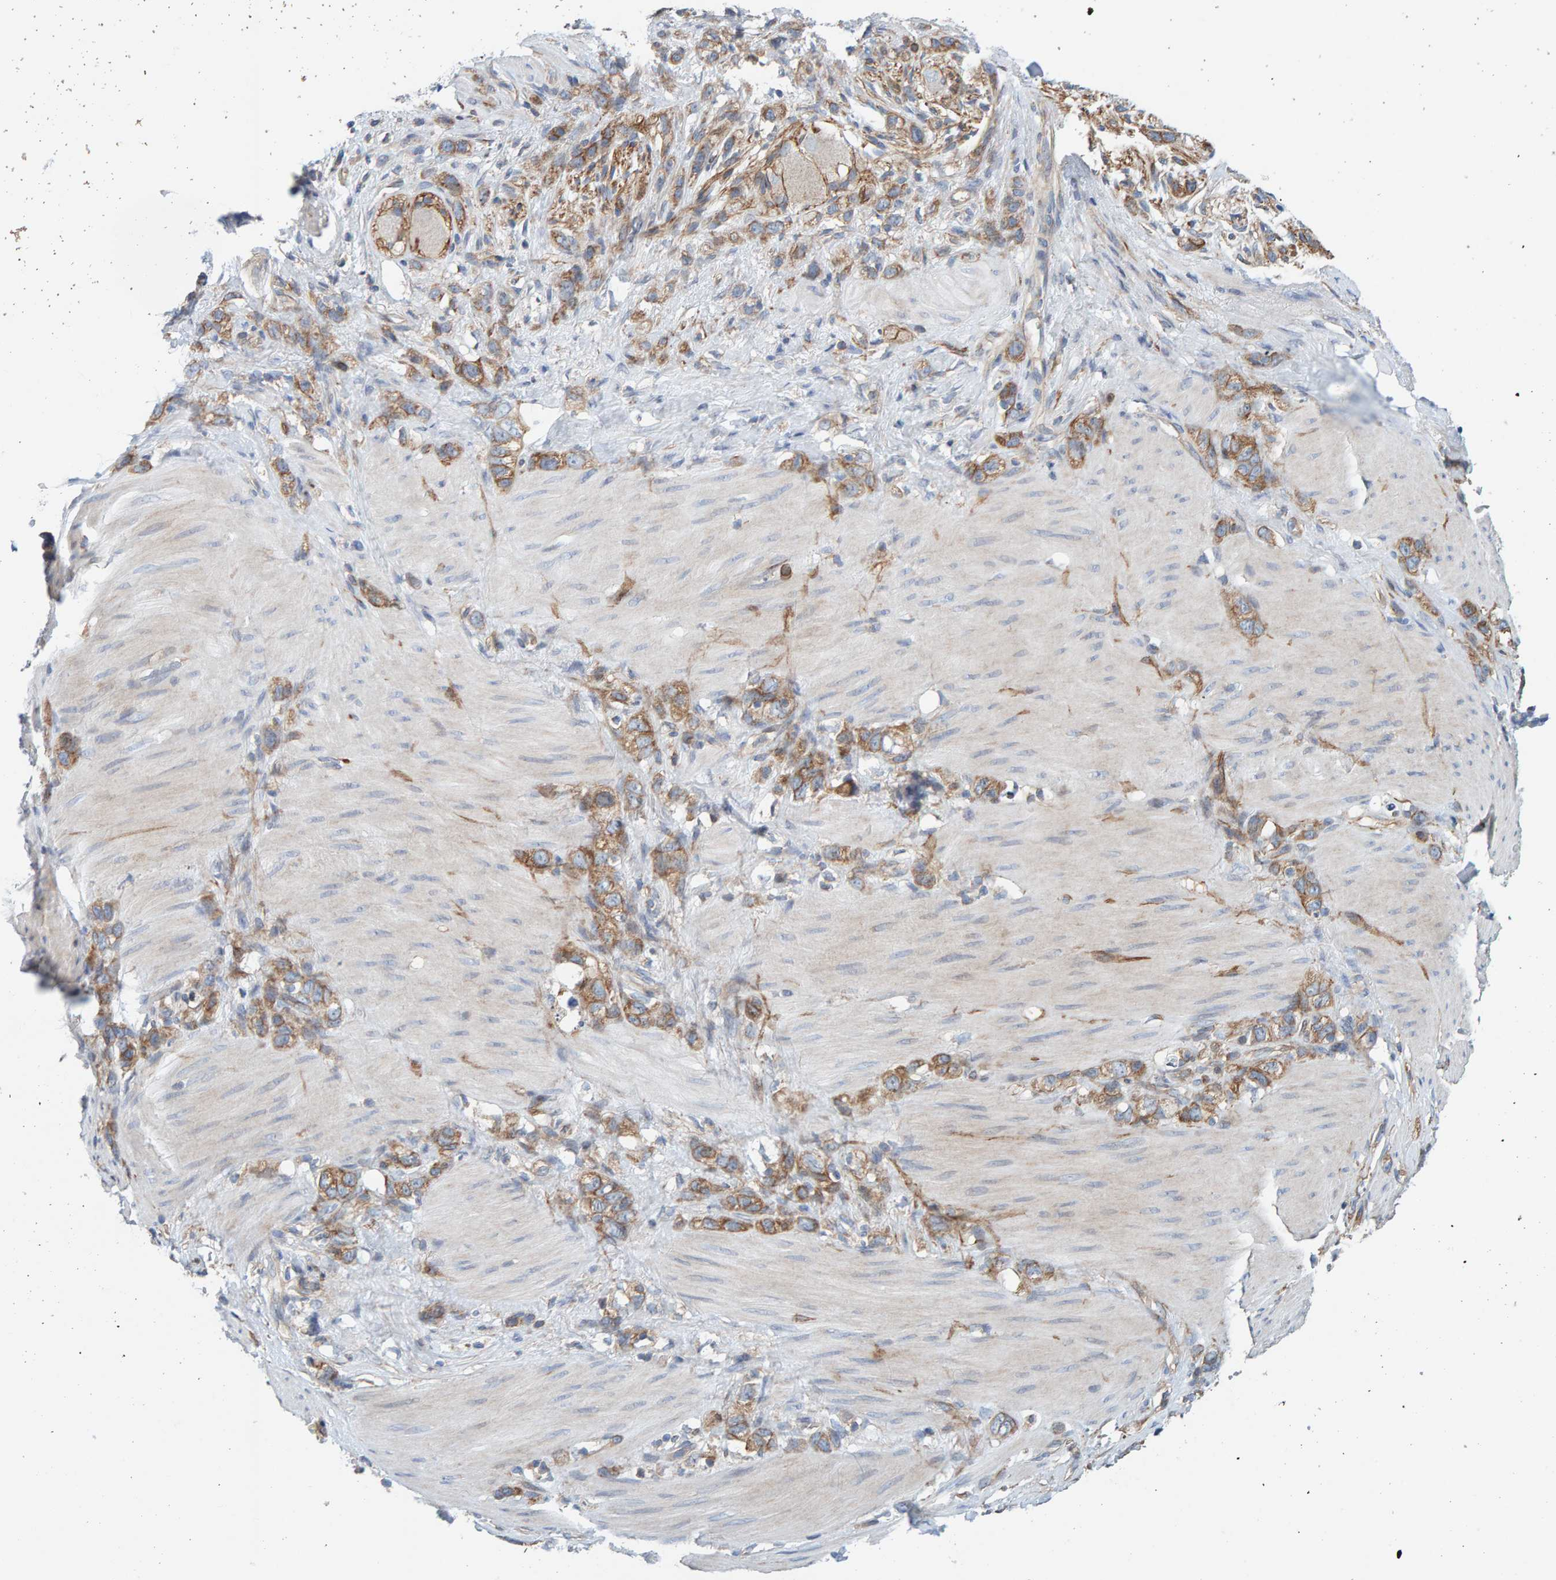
{"staining": {"intensity": "moderate", "quantity": ">75%", "location": "cytoplasmic/membranous"}, "tissue": "stomach cancer", "cell_type": "Tumor cells", "image_type": "cancer", "snomed": [{"axis": "morphology", "description": "Normal tissue, NOS"}, {"axis": "morphology", "description": "Adenocarcinoma, NOS"}, {"axis": "morphology", "description": "Adenocarcinoma, High grade"}, {"axis": "topography", "description": "Stomach, upper"}, {"axis": "topography", "description": "Stomach"}], "caption": "Protein expression analysis of stomach adenocarcinoma reveals moderate cytoplasmic/membranous positivity in about >75% of tumor cells. (Brightfield microscopy of DAB IHC at high magnification).", "gene": "RGP1", "patient": {"sex": "female", "age": 65}}